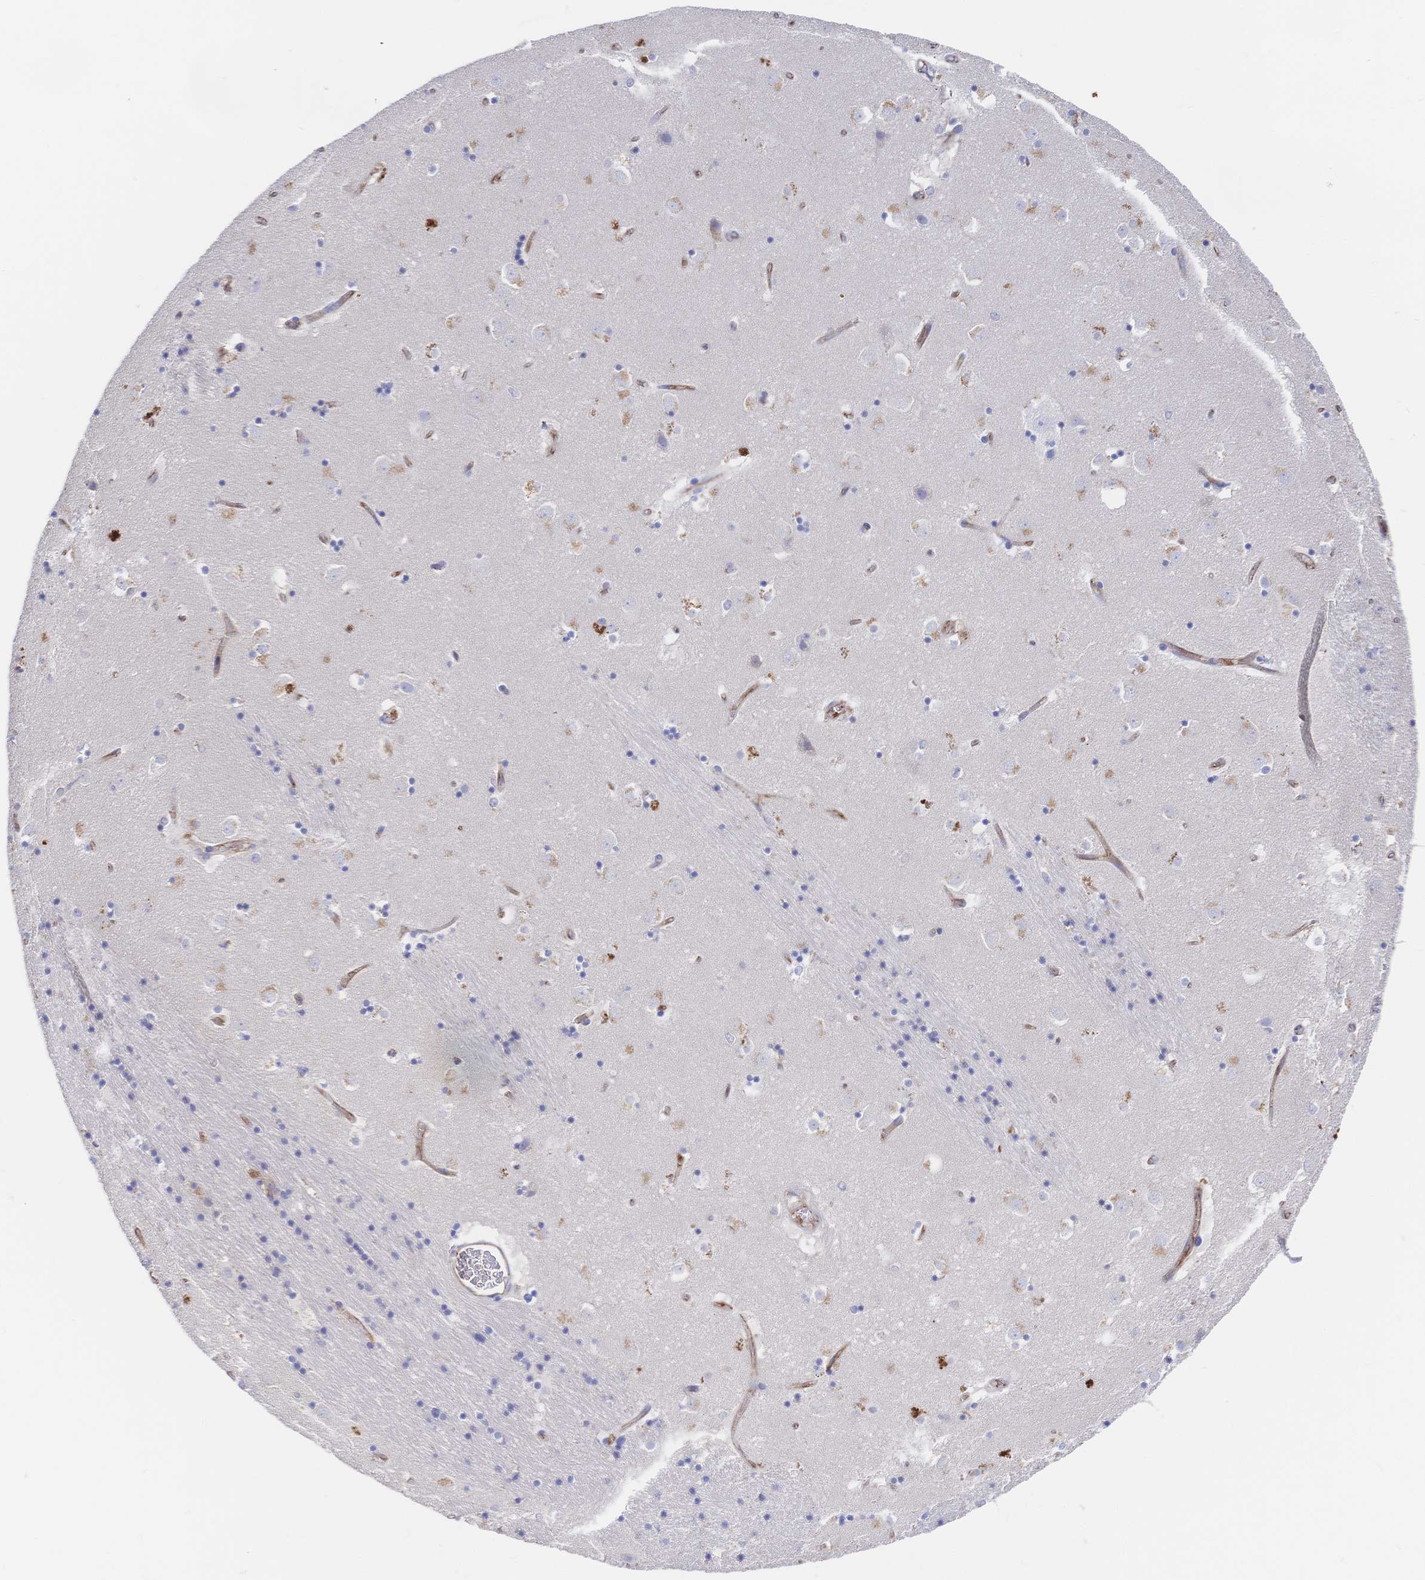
{"staining": {"intensity": "negative", "quantity": "none", "location": "none"}, "tissue": "caudate", "cell_type": "Glial cells", "image_type": "normal", "snomed": [{"axis": "morphology", "description": "Normal tissue, NOS"}, {"axis": "topography", "description": "Lateral ventricle wall"}], "caption": "A histopathology image of human caudate is negative for staining in glial cells. (IHC, brightfield microscopy, high magnification).", "gene": "F11R", "patient": {"sex": "male", "age": 58}}